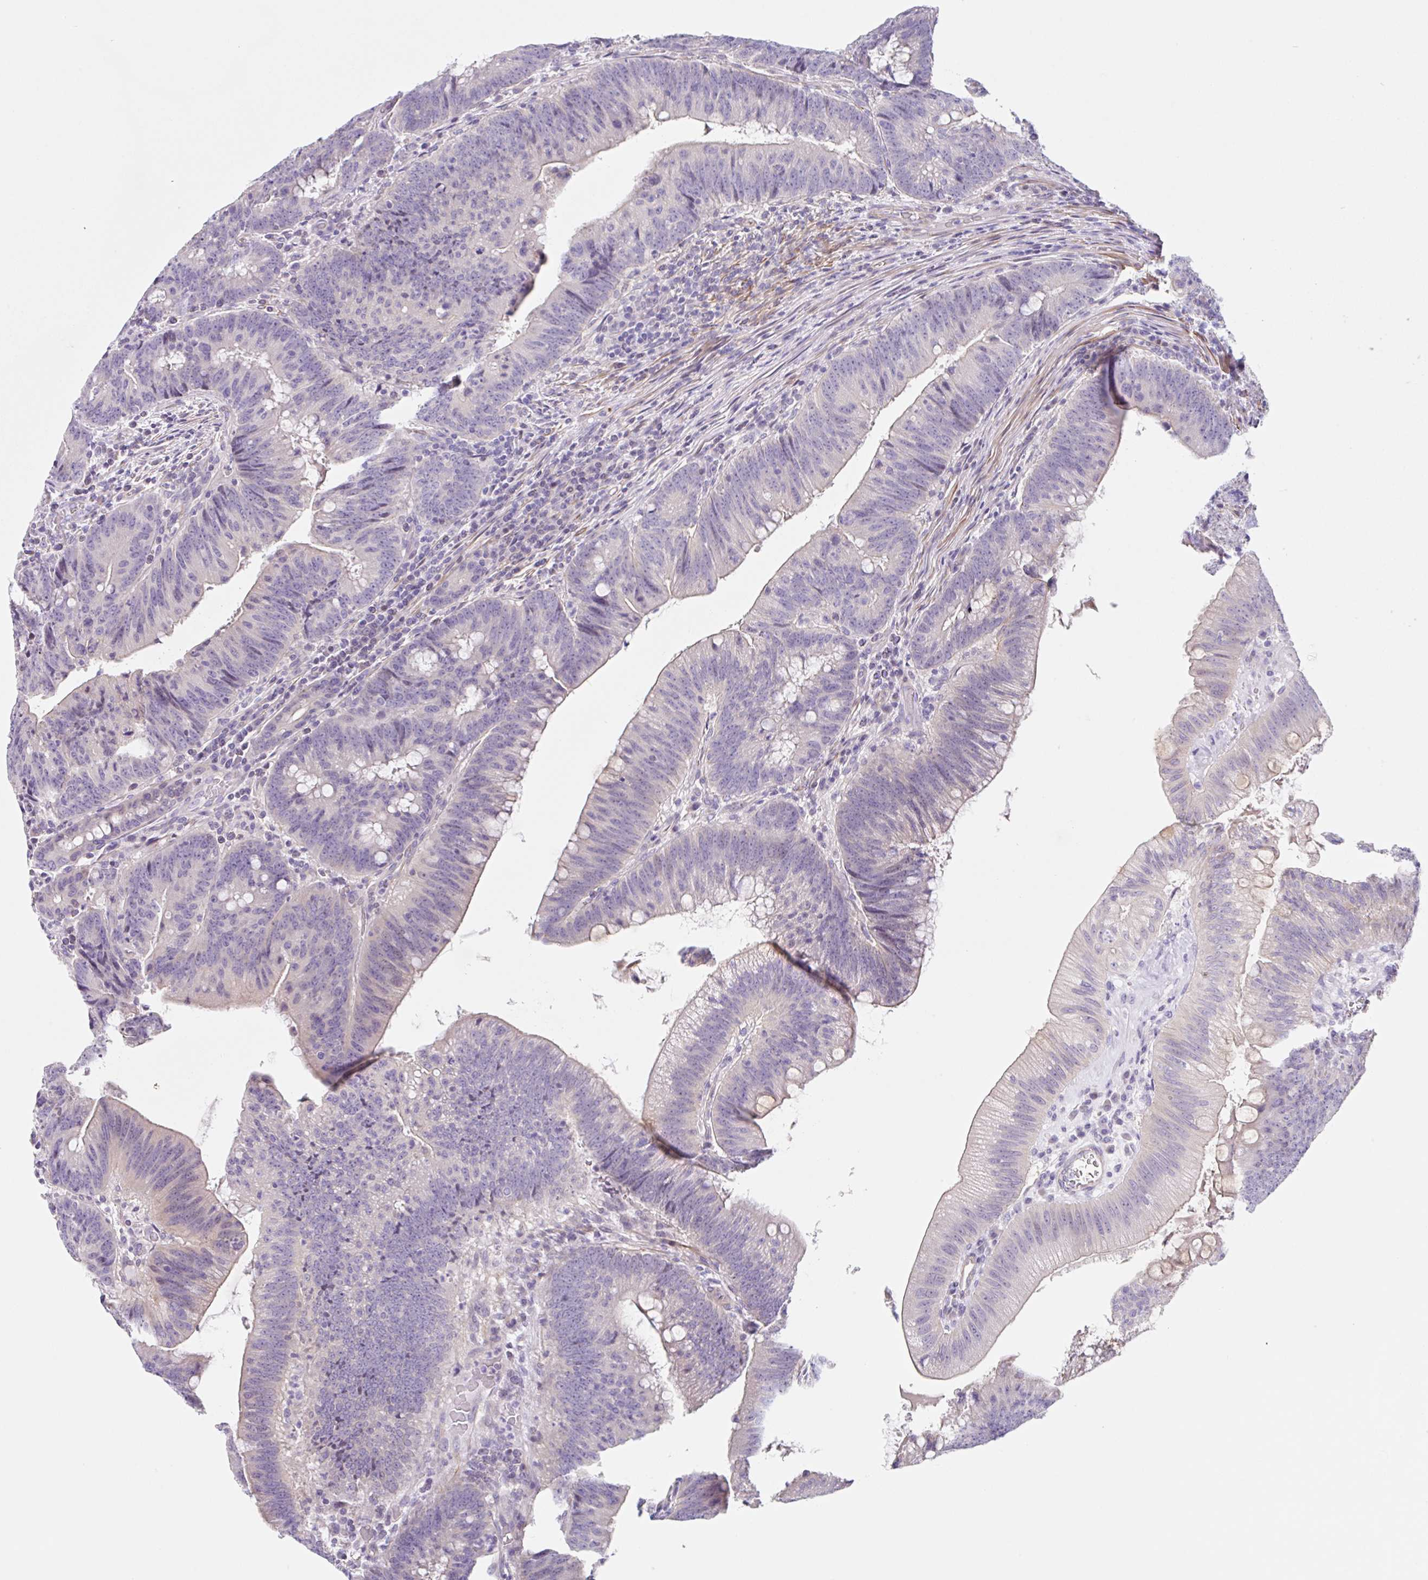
{"staining": {"intensity": "negative", "quantity": "none", "location": "none"}, "tissue": "colorectal cancer", "cell_type": "Tumor cells", "image_type": "cancer", "snomed": [{"axis": "morphology", "description": "Adenocarcinoma, NOS"}, {"axis": "topography", "description": "Colon"}], "caption": "This is an immunohistochemistry (IHC) photomicrograph of human colorectal adenocarcinoma. There is no staining in tumor cells.", "gene": "DCAF17", "patient": {"sex": "female", "age": 87}}